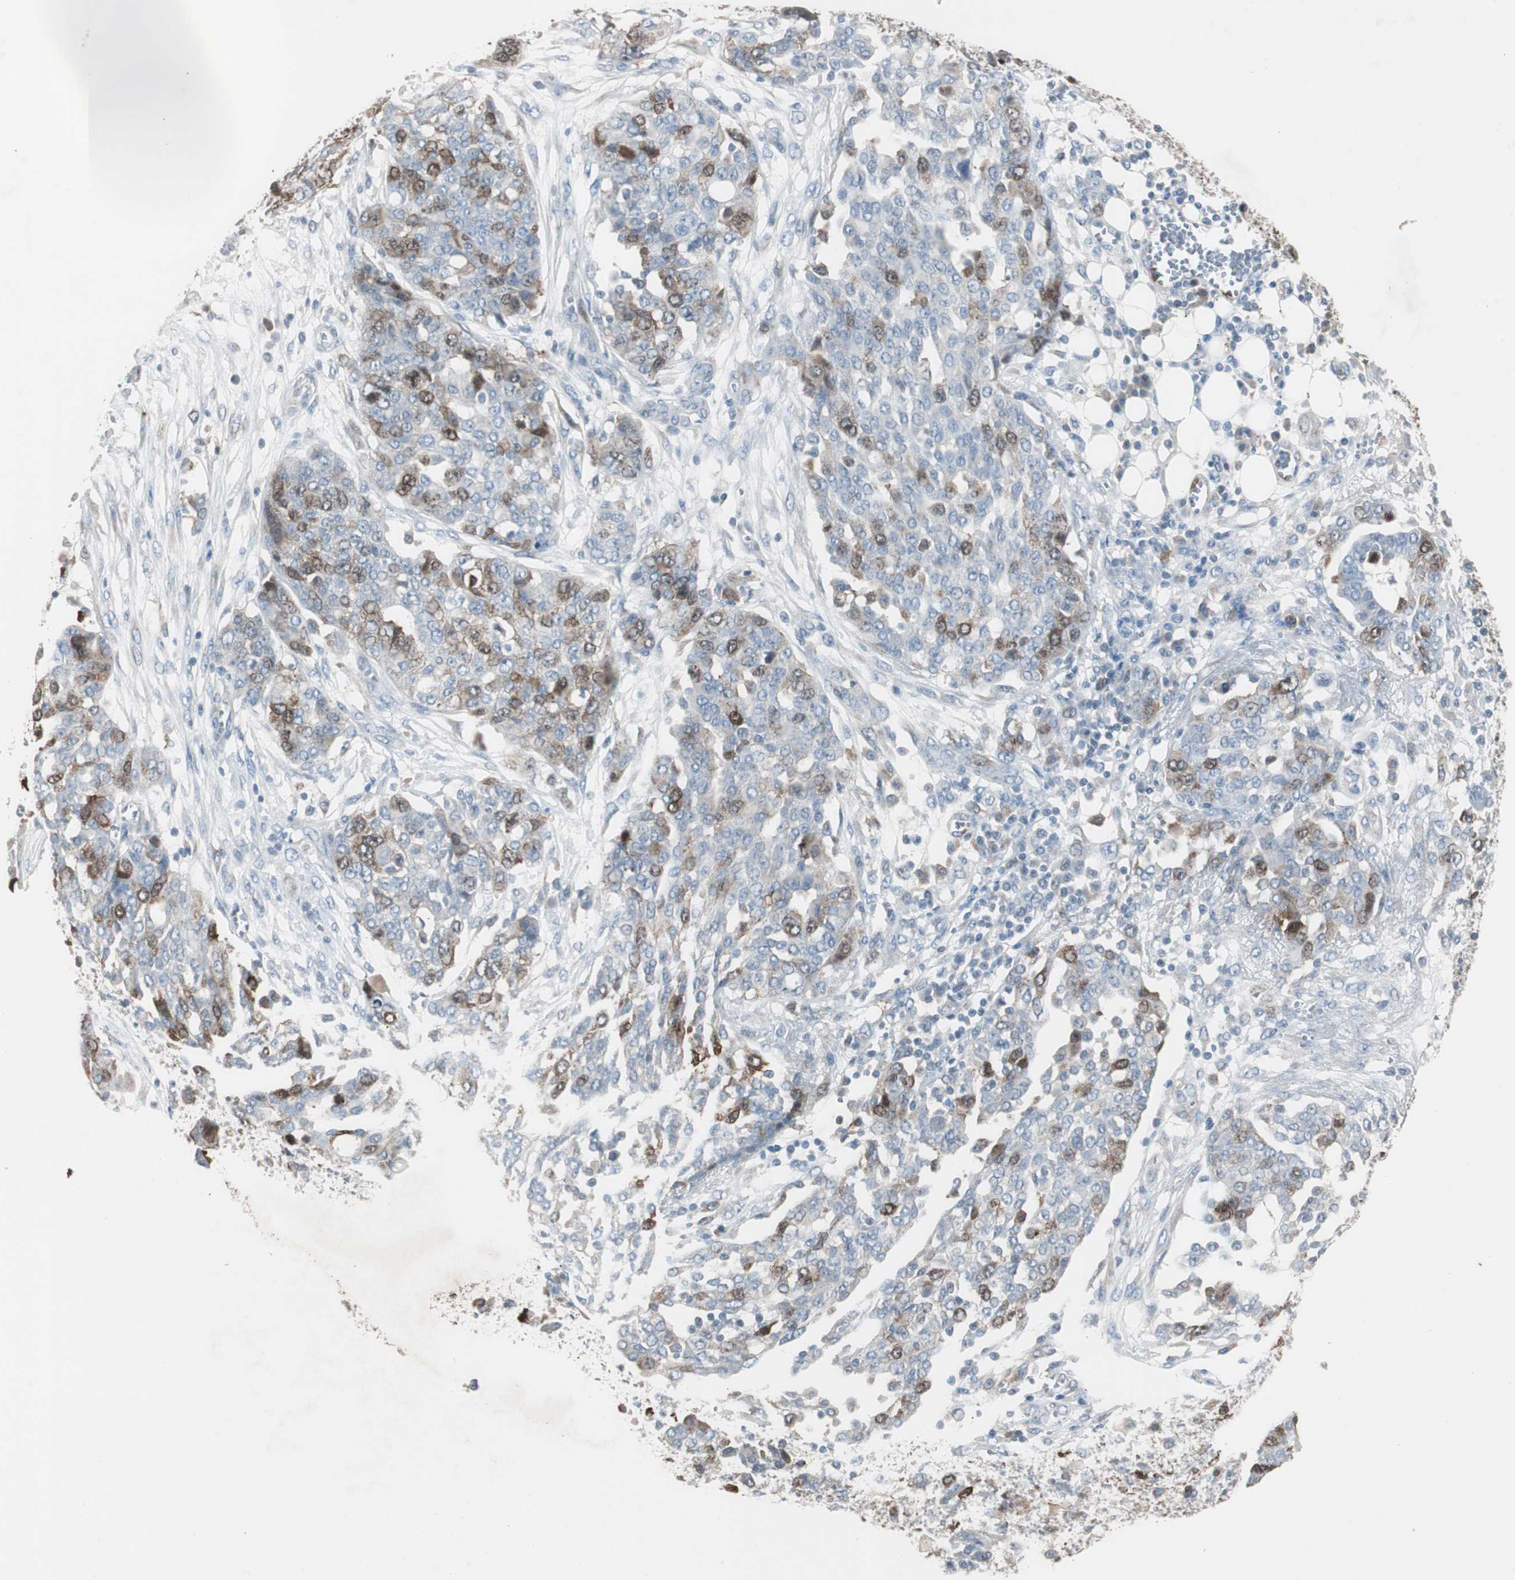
{"staining": {"intensity": "moderate", "quantity": "<25%", "location": "cytoplasmic/membranous"}, "tissue": "ovarian cancer", "cell_type": "Tumor cells", "image_type": "cancer", "snomed": [{"axis": "morphology", "description": "Cystadenocarcinoma, serous, NOS"}, {"axis": "topography", "description": "Soft tissue"}, {"axis": "topography", "description": "Ovary"}], "caption": "High-magnification brightfield microscopy of serous cystadenocarcinoma (ovarian) stained with DAB (brown) and counterstained with hematoxylin (blue). tumor cells exhibit moderate cytoplasmic/membranous staining is appreciated in about<25% of cells.", "gene": "TK1", "patient": {"sex": "female", "age": 57}}